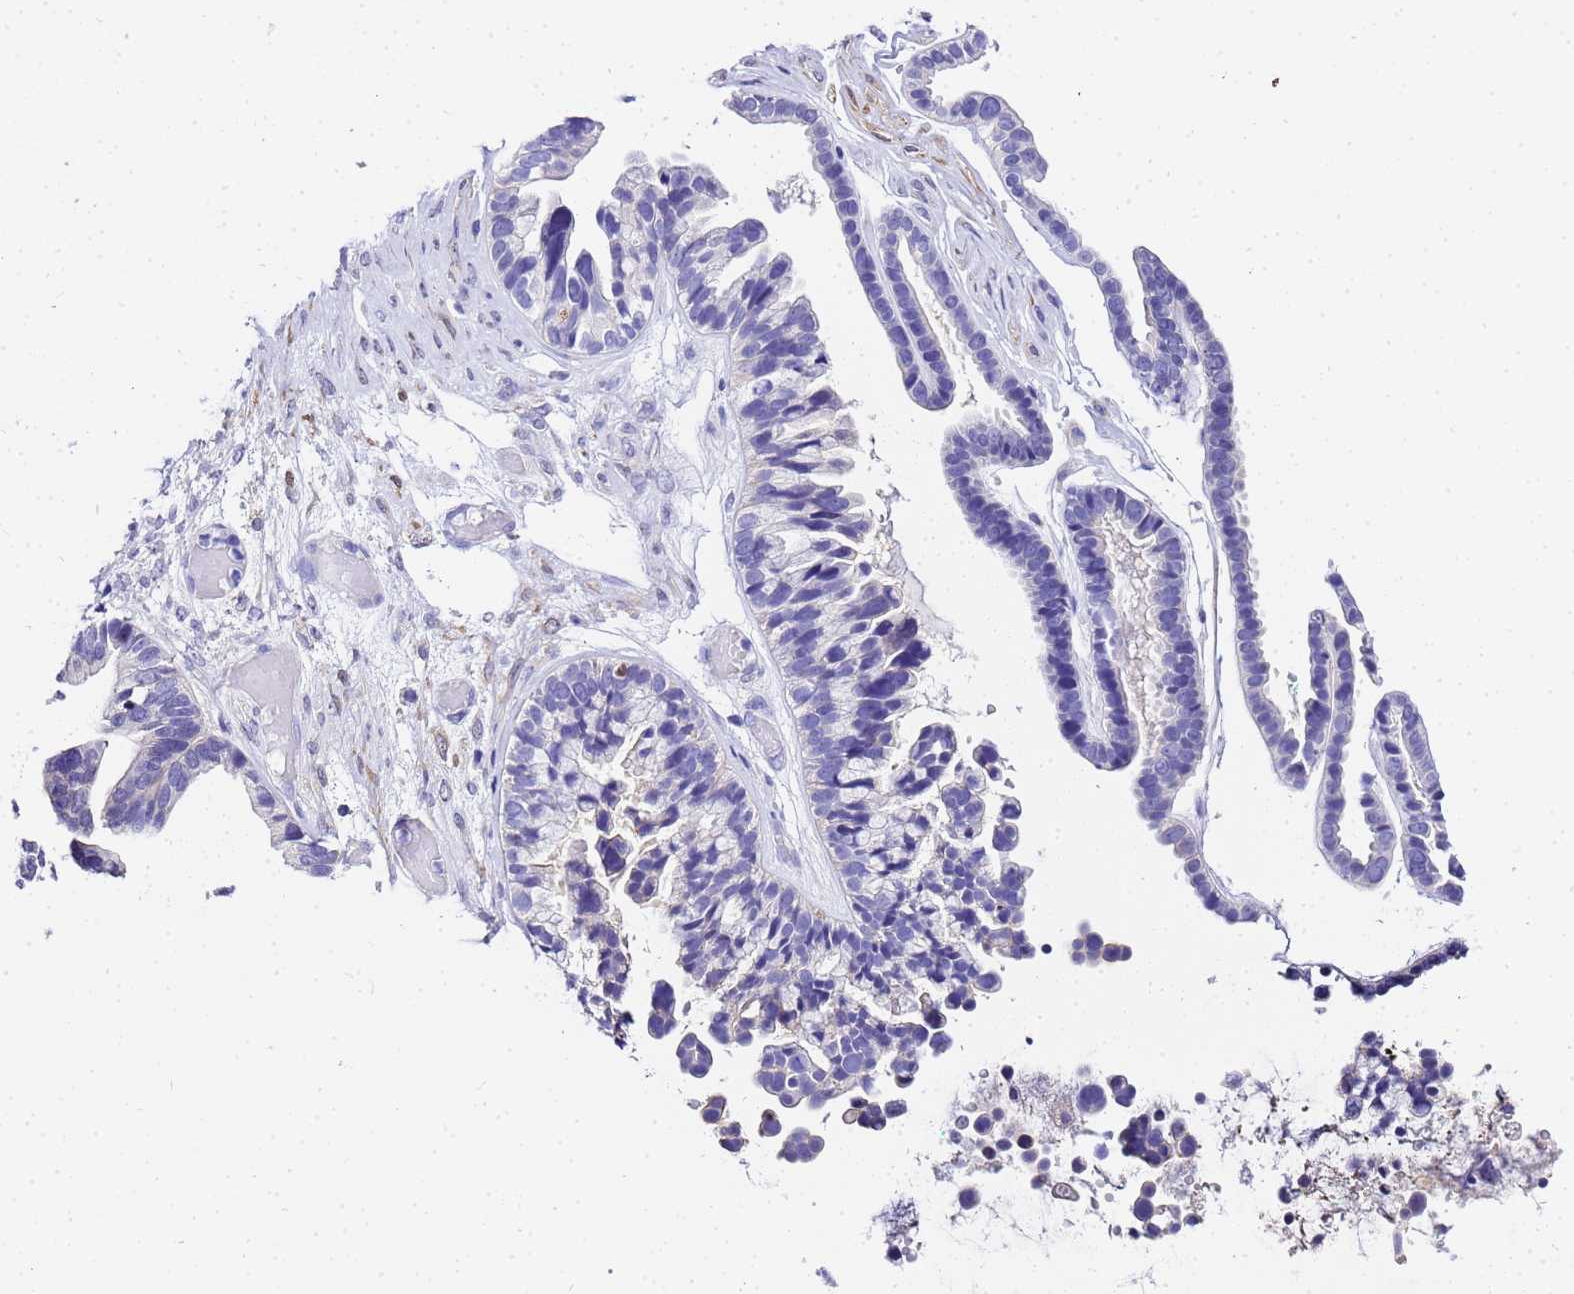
{"staining": {"intensity": "negative", "quantity": "none", "location": "none"}, "tissue": "ovarian cancer", "cell_type": "Tumor cells", "image_type": "cancer", "snomed": [{"axis": "morphology", "description": "Cystadenocarcinoma, serous, NOS"}, {"axis": "topography", "description": "Ovary"}], "caption": "This is an IHC histopathology image of serous cystadenocarcinoma (ovarian). There is no staining in tumor cells.", "gene": "HSPB6", "patient": {"sex": "female", "age": 56}}